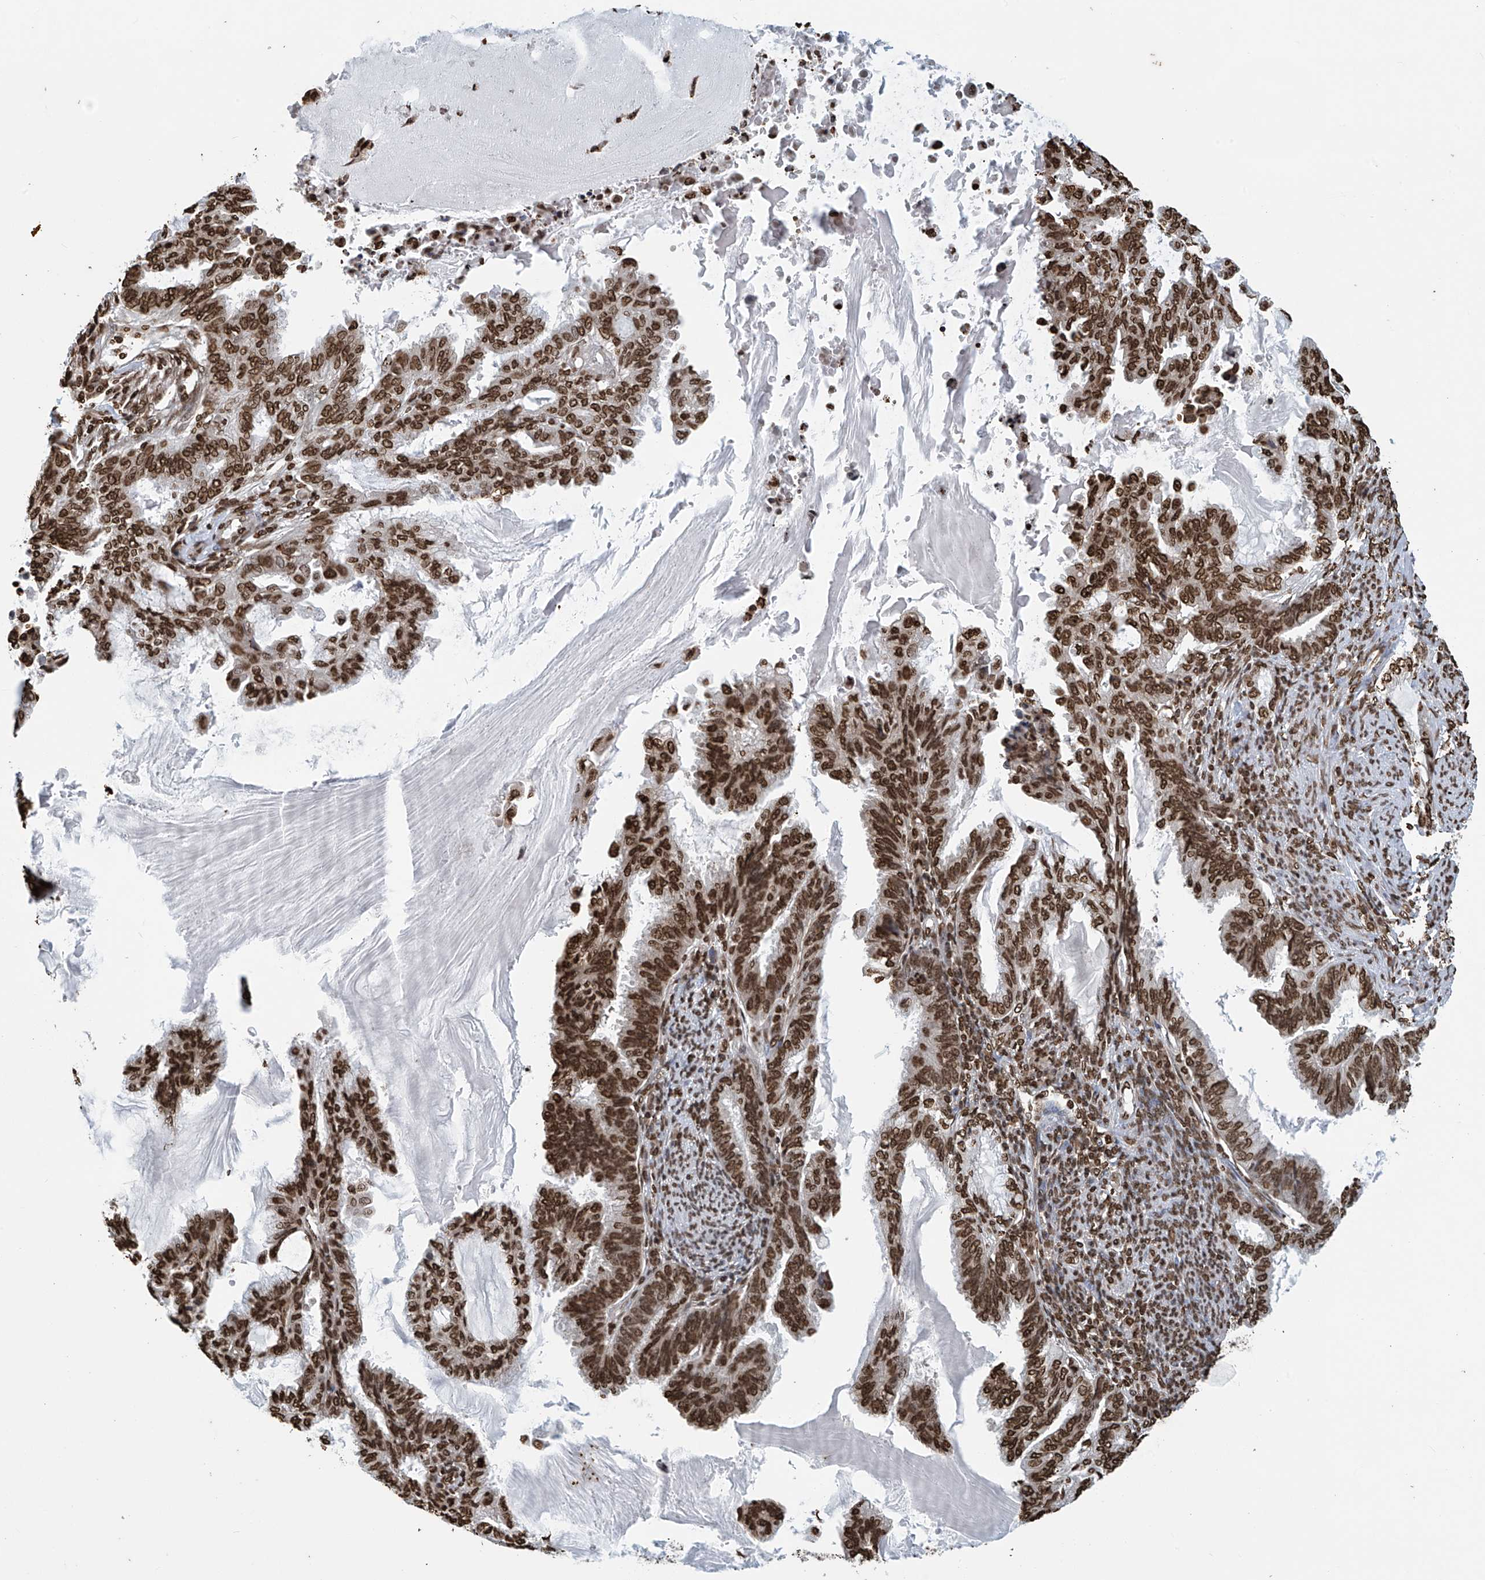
{"staining": {"intensity": "strong", "quantity": ">75%", "location": "nuclear"}, "tissue": "endometrial cancer", "cell_type": "Tumor cells", "image_type": "cancer", "snomed": [{"axis": "morphology", "description": "Adenocarcinoma, NOS"}, {"axis": "topography", "description": "Endometrium"}], "caption": "Tumor cells exhibit strong nuclear staining in approximately >75% of cells in endometrial cancer (adenocarcinoma). The protein is shown in brown color, while the nuclei are stained blue.", "gene": "DPPA2", "patient": {"sex": "female", "age": 86}}